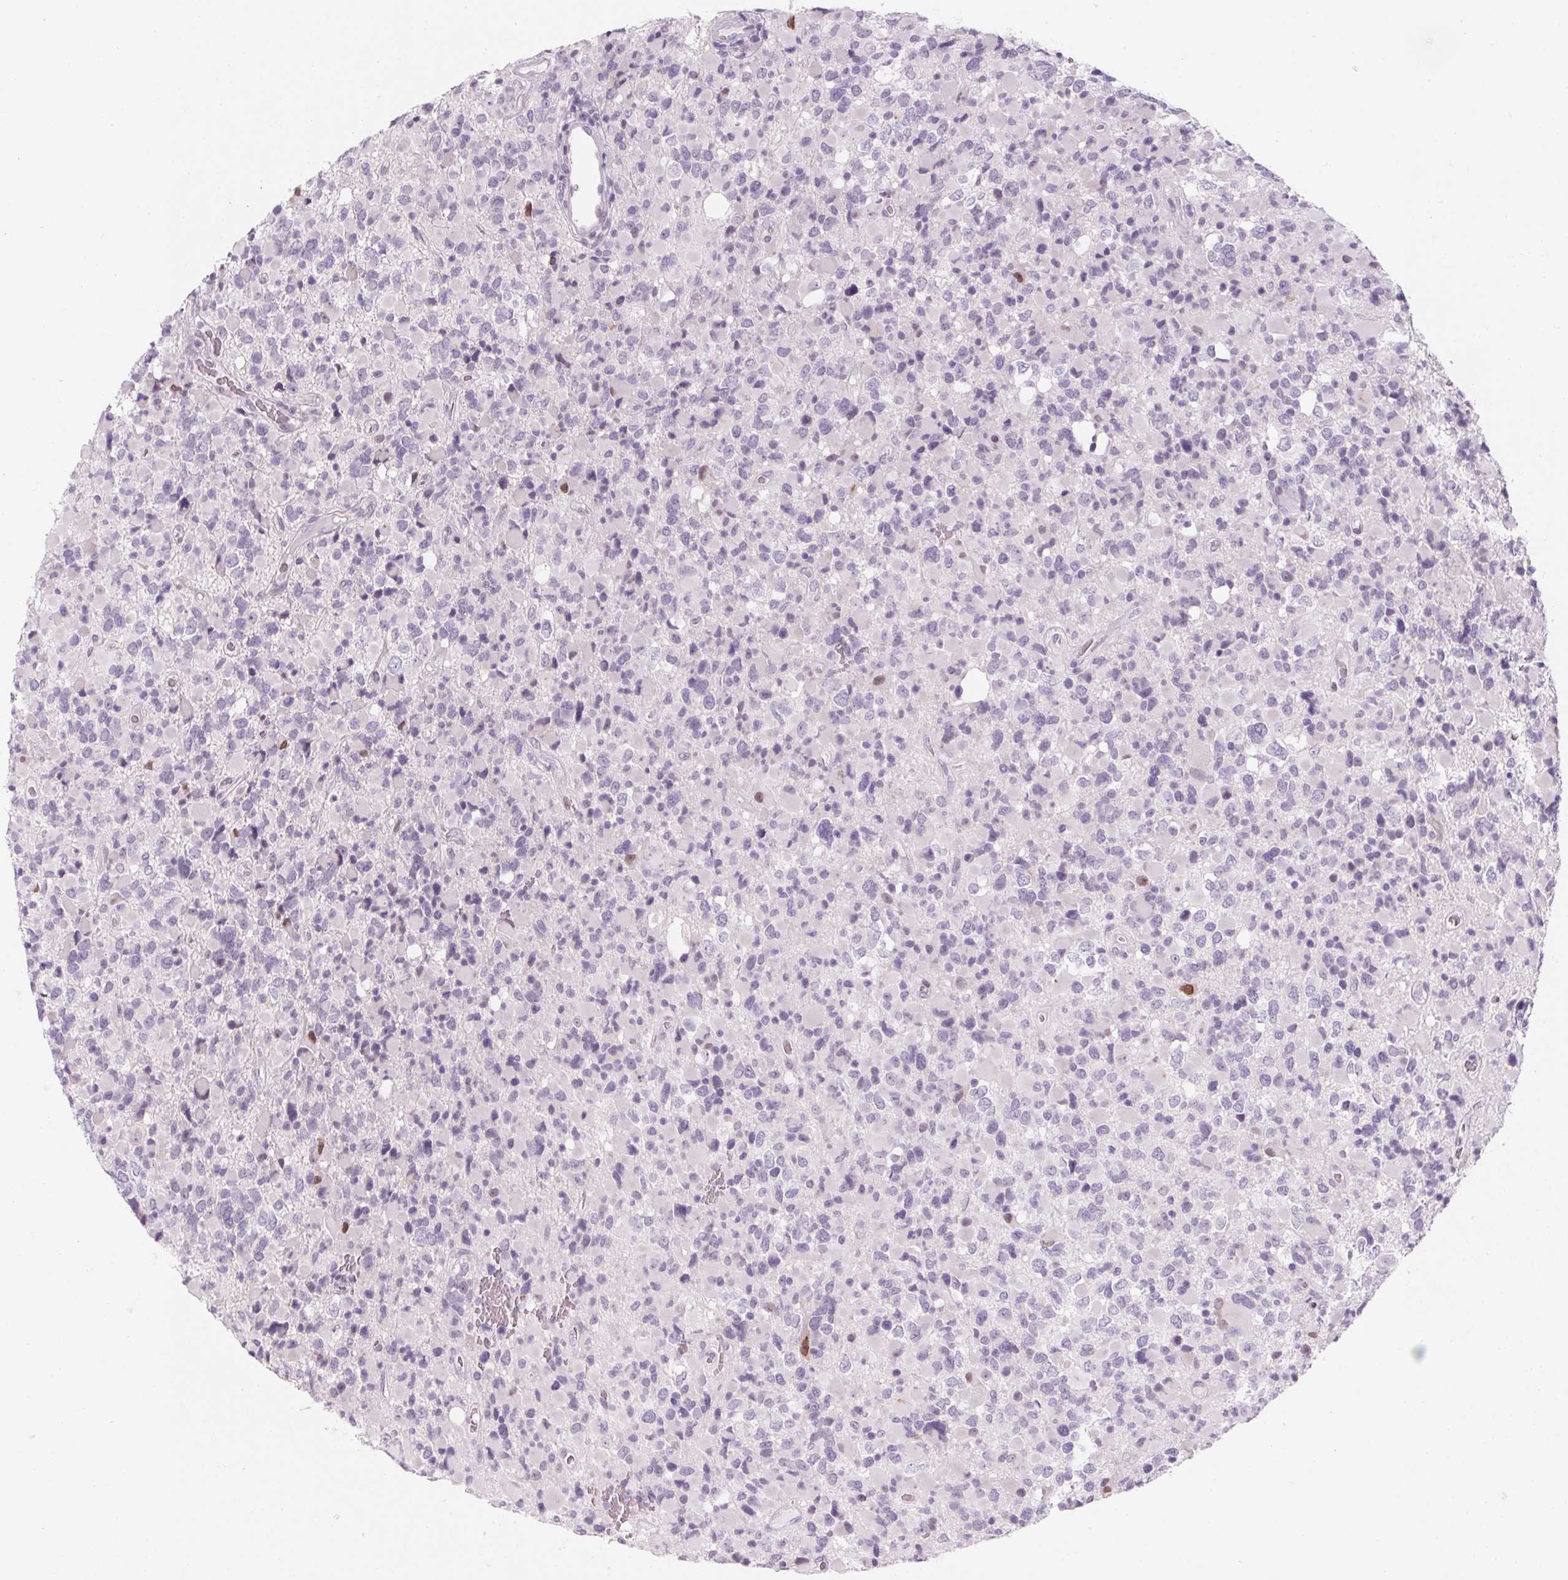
{"staining": {"intensity": "negative", "quantity": "none", "location": "none"}, "tissue": "glioma", "cell_type": "Tumor cells", "image_type": "cancer", "snomed": [{"axis": "morphology", "description": "Glioma, malignant, High grade"}, {"axis": "topography", "description": "Brain"}], "caption": "This is a photomicrograph of immunohistochemistry (IHC) staining of glioma, which shows no expression in tumor cells.", "gene": "KCNQ2", "patient": {"sex": "female", "age": 40}}